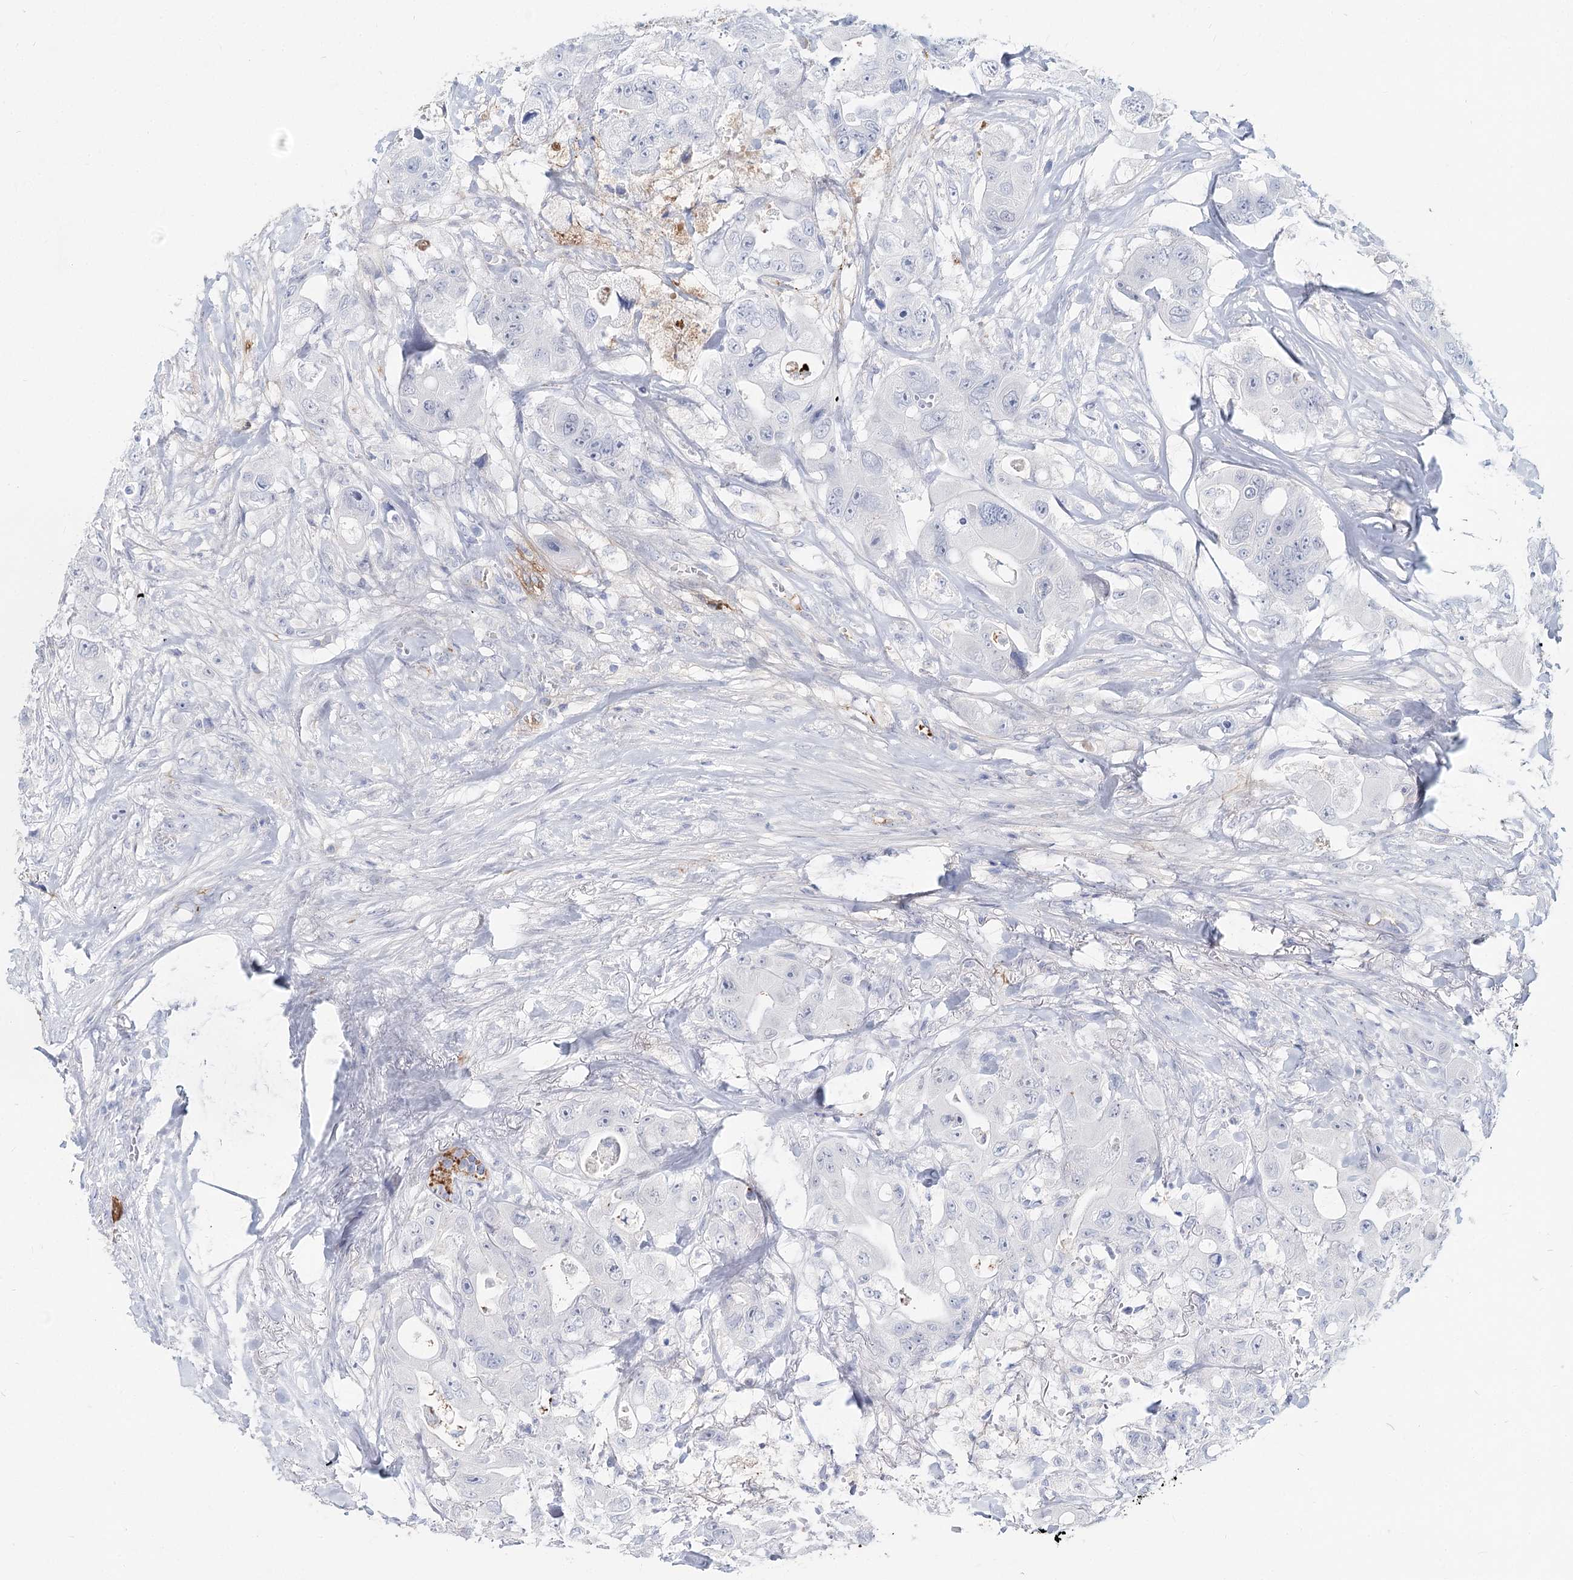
{"staining": {"intensity": "negative", "quantity": "none", "location": "none"}, "tissue": "colorectal cancer", "cell_type": "Tumor cells", "image_type": "cancer", "snomed": [{"axis": "morphology", "description": "Adenocarcinoma, NOS"}, {"axis": "topography", "description": "Colon"}], "caption": "Immunohistochemical staining of human colorectal cancer (adenocarcinoma) displays no significant expression in tumor cells.", "gene": "TASOR2", "patient": {"sex": "female", "age": 46}}